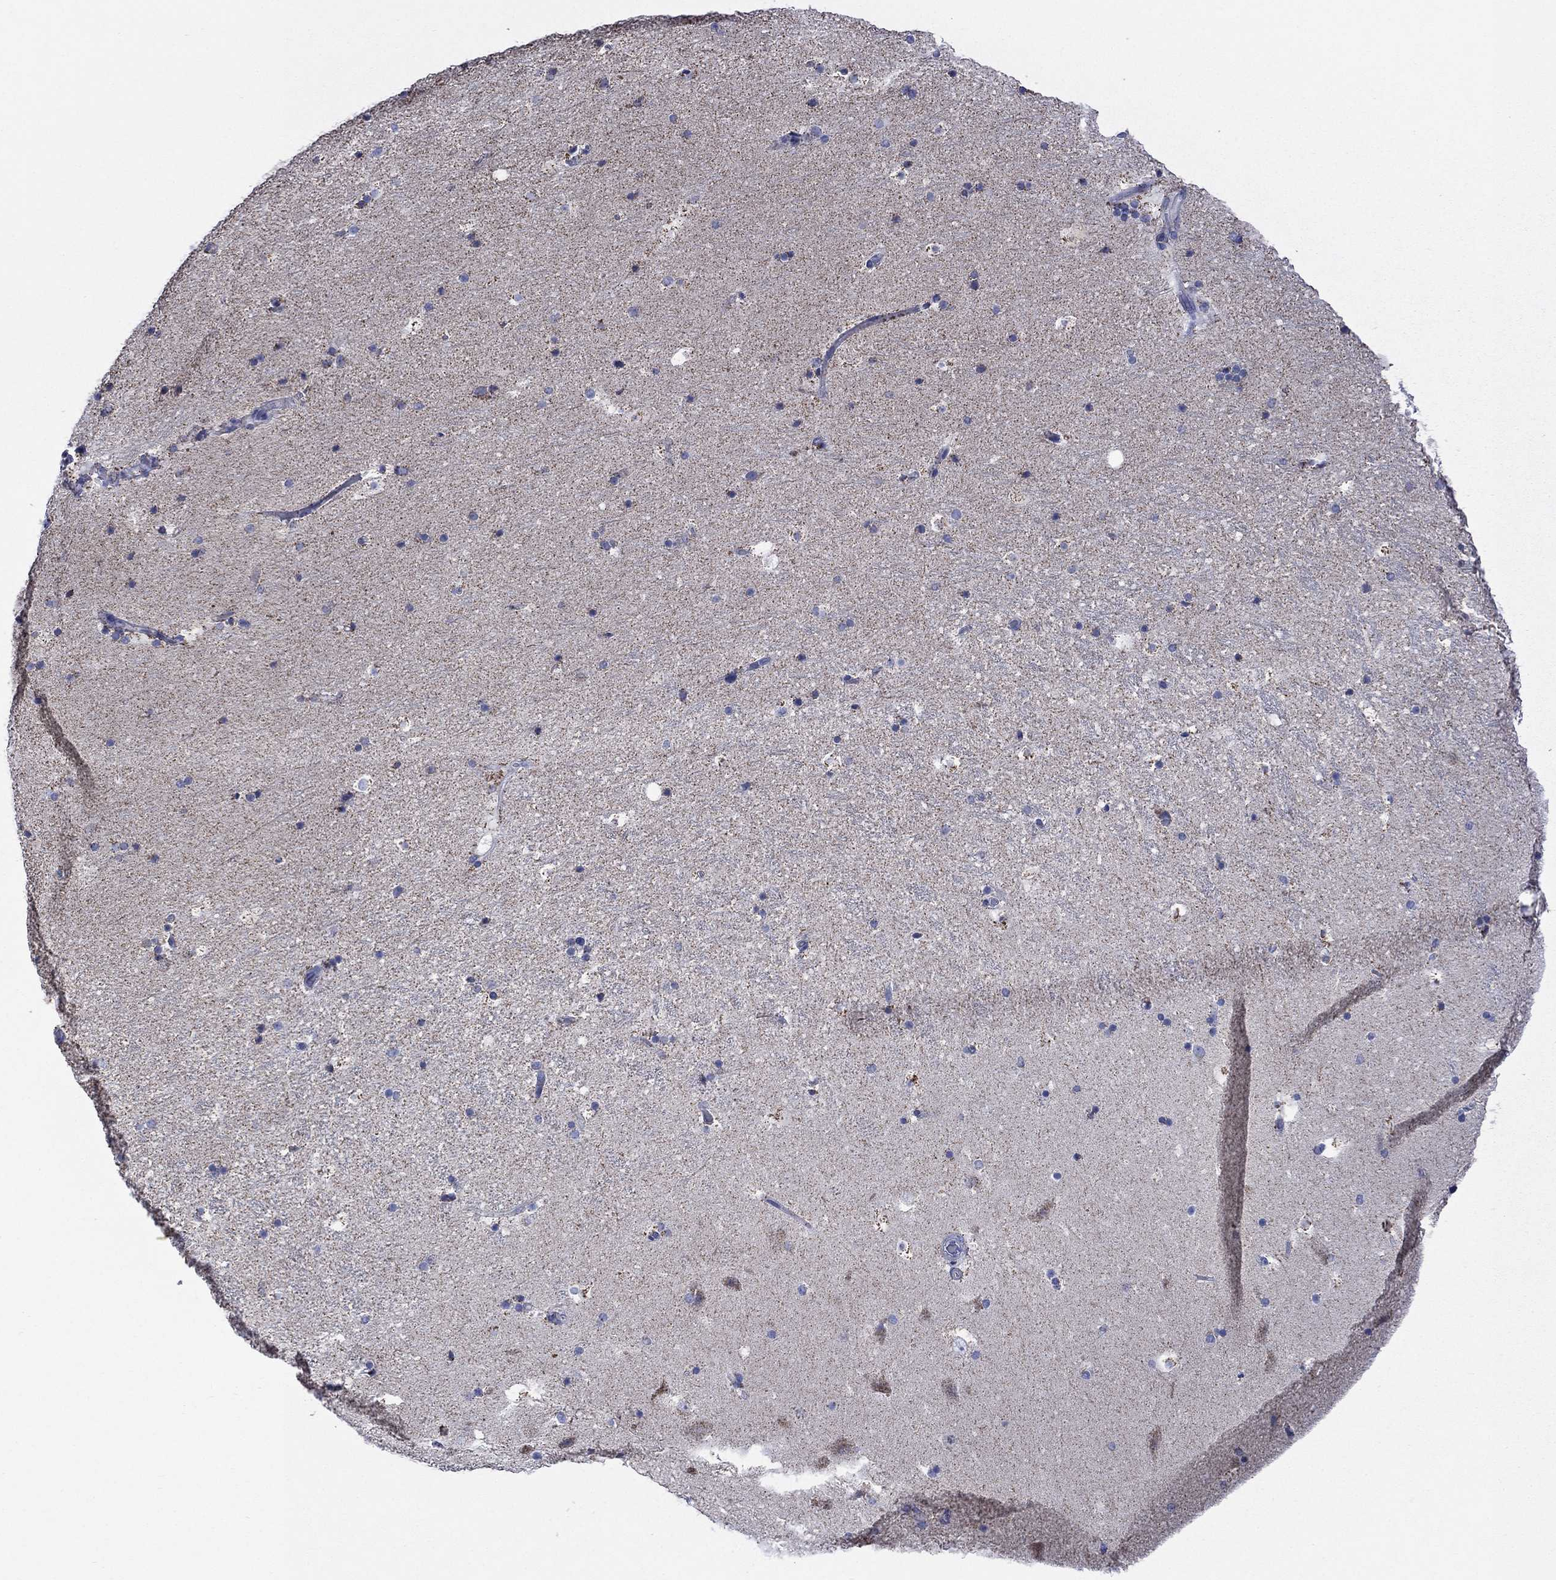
{"staining": {"intensity": "negative", "quantity": "none", "location": "none"}, "tissue": "hippocampus", "cell_type": "Glial cells", "image_type": "normal", "snomed": [{"axis": "morphology", "description": "Normal tissue, NOS"}, {"axis": "topography", "description": "Hippocampus"}], "caption": "Immunohistochemistry of unremarkable human hippocampus reveals no positivity in glial cells.", "gene": "ACADSB", "patient": {"sex": "male", "age": 51}}